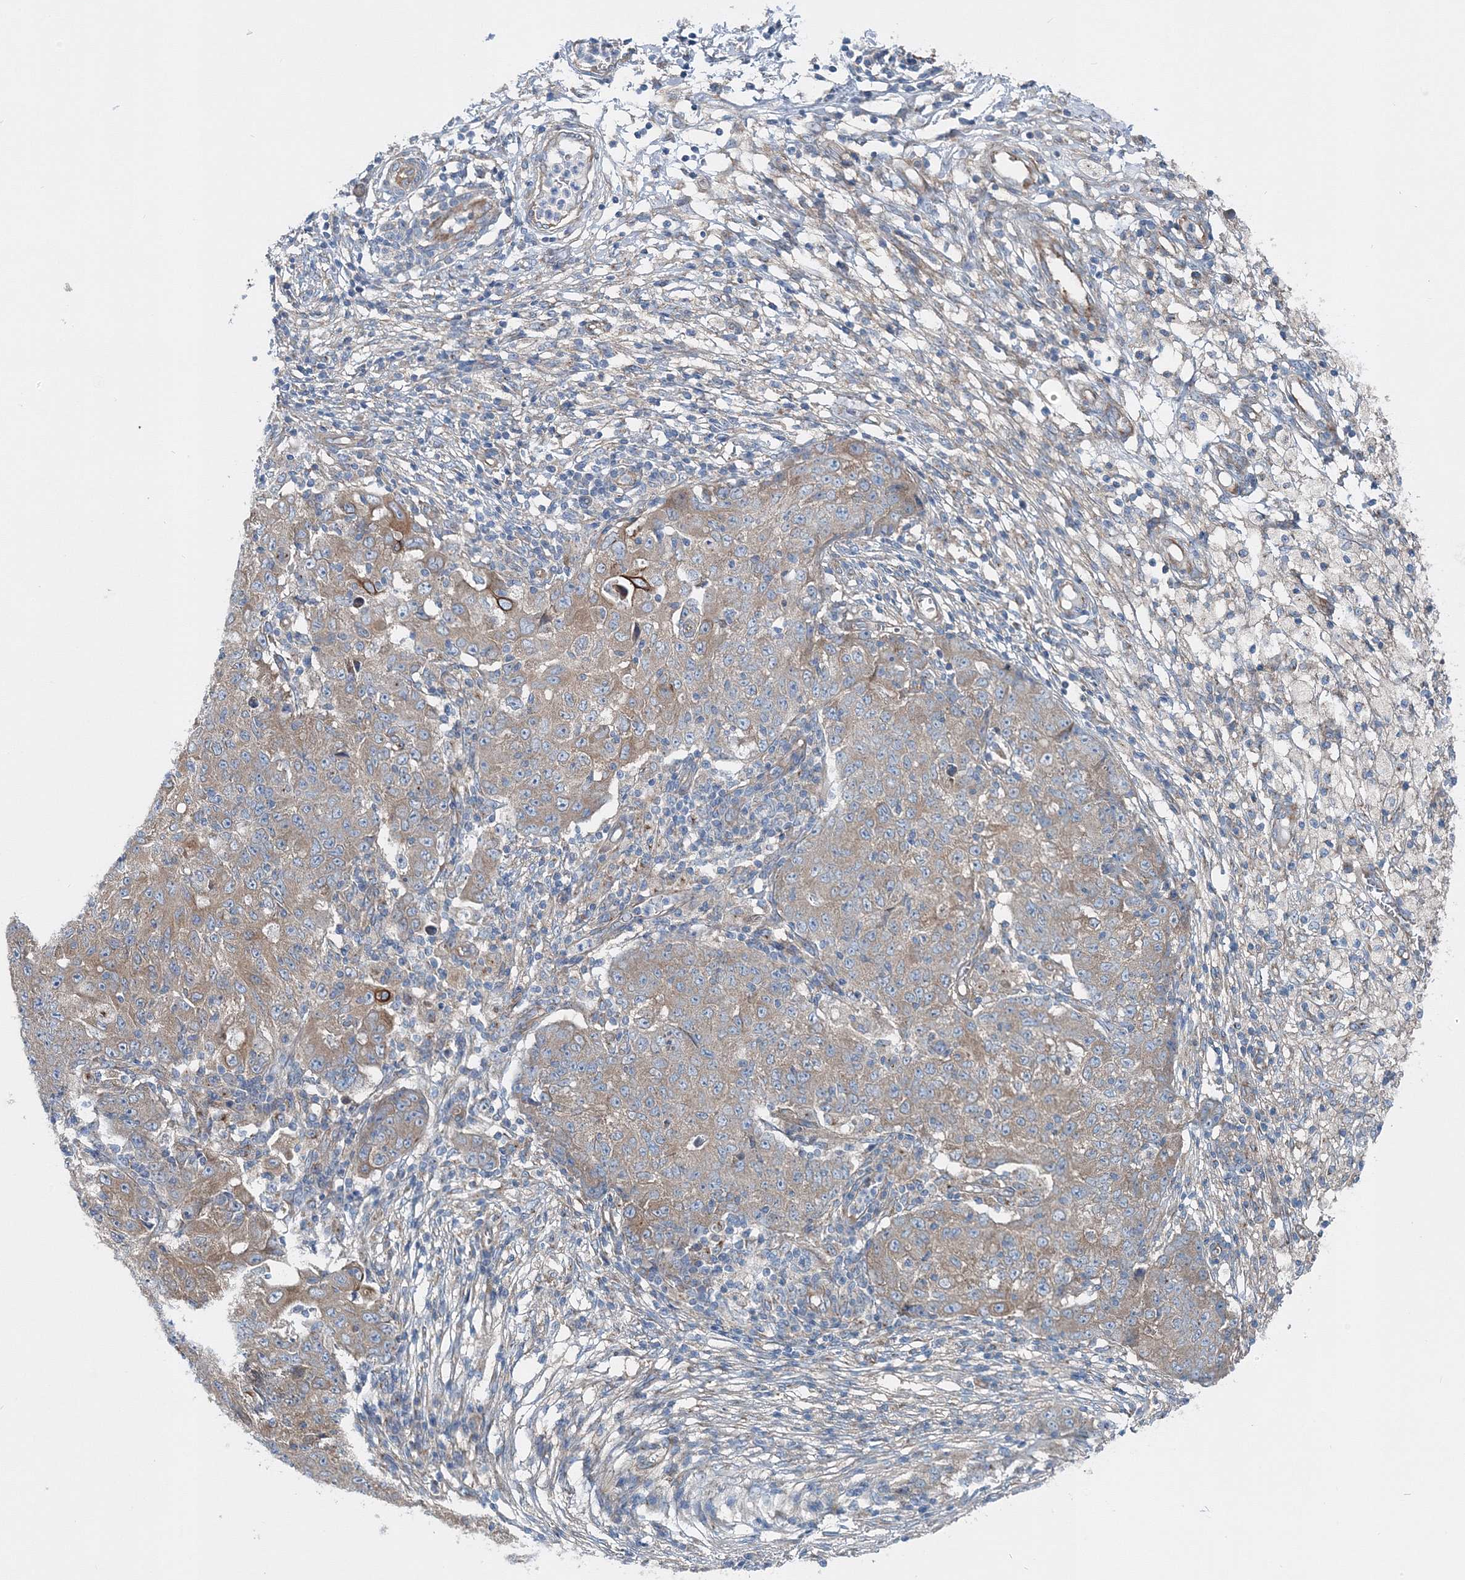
{"staining": {"intensity": "weak", "quantity": ">75%", "location": "cytoplasmic/membranous"}, "tissue": "ovarian cancer", "cell_type": "Tumor cells", "image_type": "cancer", "snomed": [{"axis": "morphology", "description": "Carcinoma, endometroid"}, {"axis": "topography", "description": "Ovary"}], "caption": "IHC staining of ovarian cancer, which shows low levels of weak cytoplasmic/membranous expression in about >75% of tumor cells indicating weak cytoplasmic/membranous protein expression. The staining was performed using DAB (3,3'-diaminobenzidine) (brown) for protein detection and nuclei were counterstained in hematoxylin (blue).", "gene": "MPHOSPH9", "patient": {"sex": "female", "age": 42}}